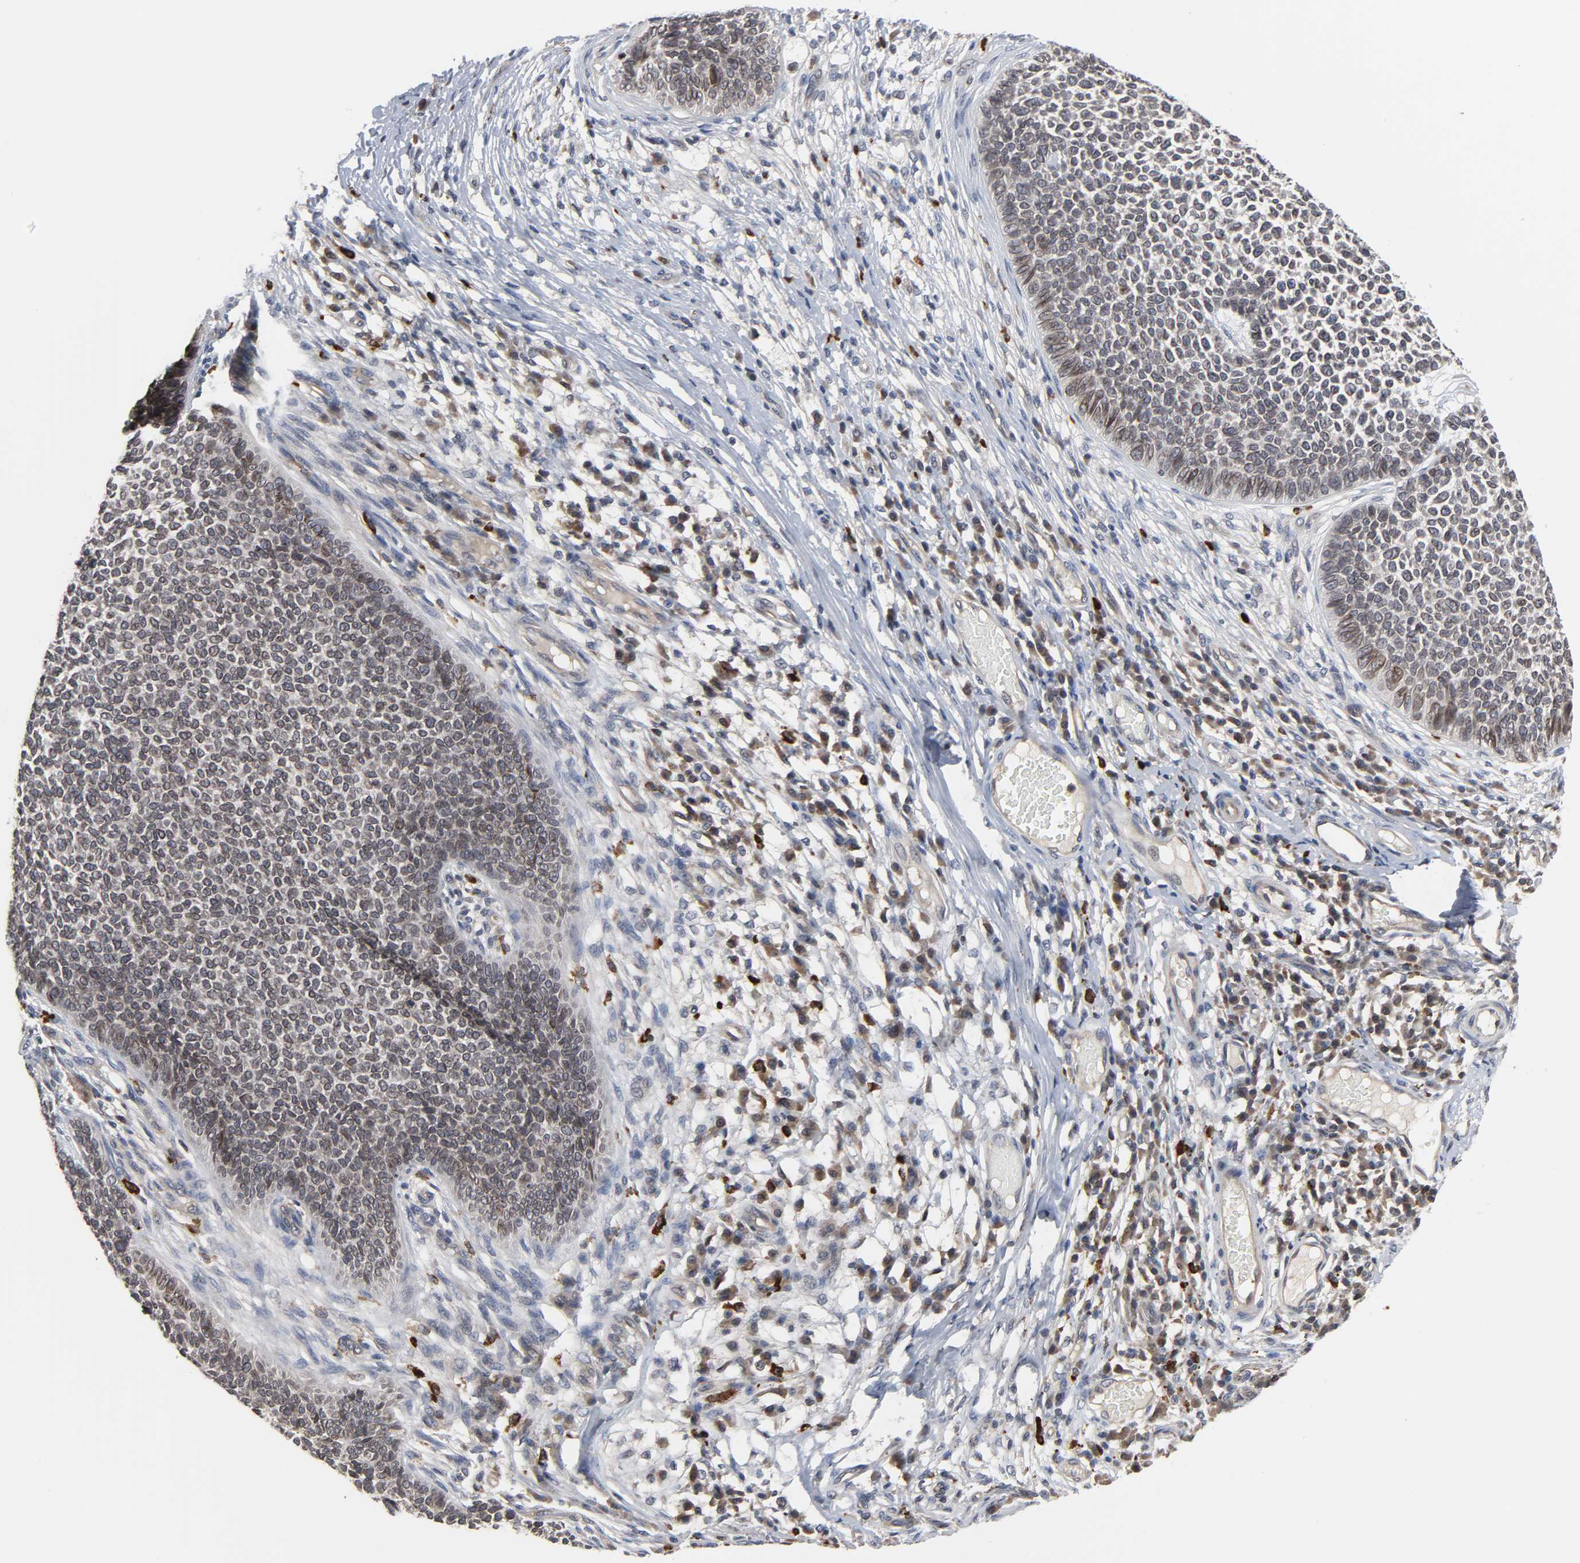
{"staining": {"intensity": "moderate", "quantity": ">75%", "location": "cytoplasmic/membranous,nuclear"}, "tissue": "skin cancer", "cell_type": "Tumor cells", "image_type": "cancer", "snomed": [{"axis": "morphology", "description": "Basal cell carcinoma"}, {"axis": "topography", "description": "Skin"}], "caption": "There is medium levels of moderate cytoplasmic/membranous and nuclear positivity in tumor cells of skin basal cell carcinoma, as demonstrated by immunohistochemical staining (brown color).", "gene": "CCDC175", "patient": {"sex": "female", "age": 84}}